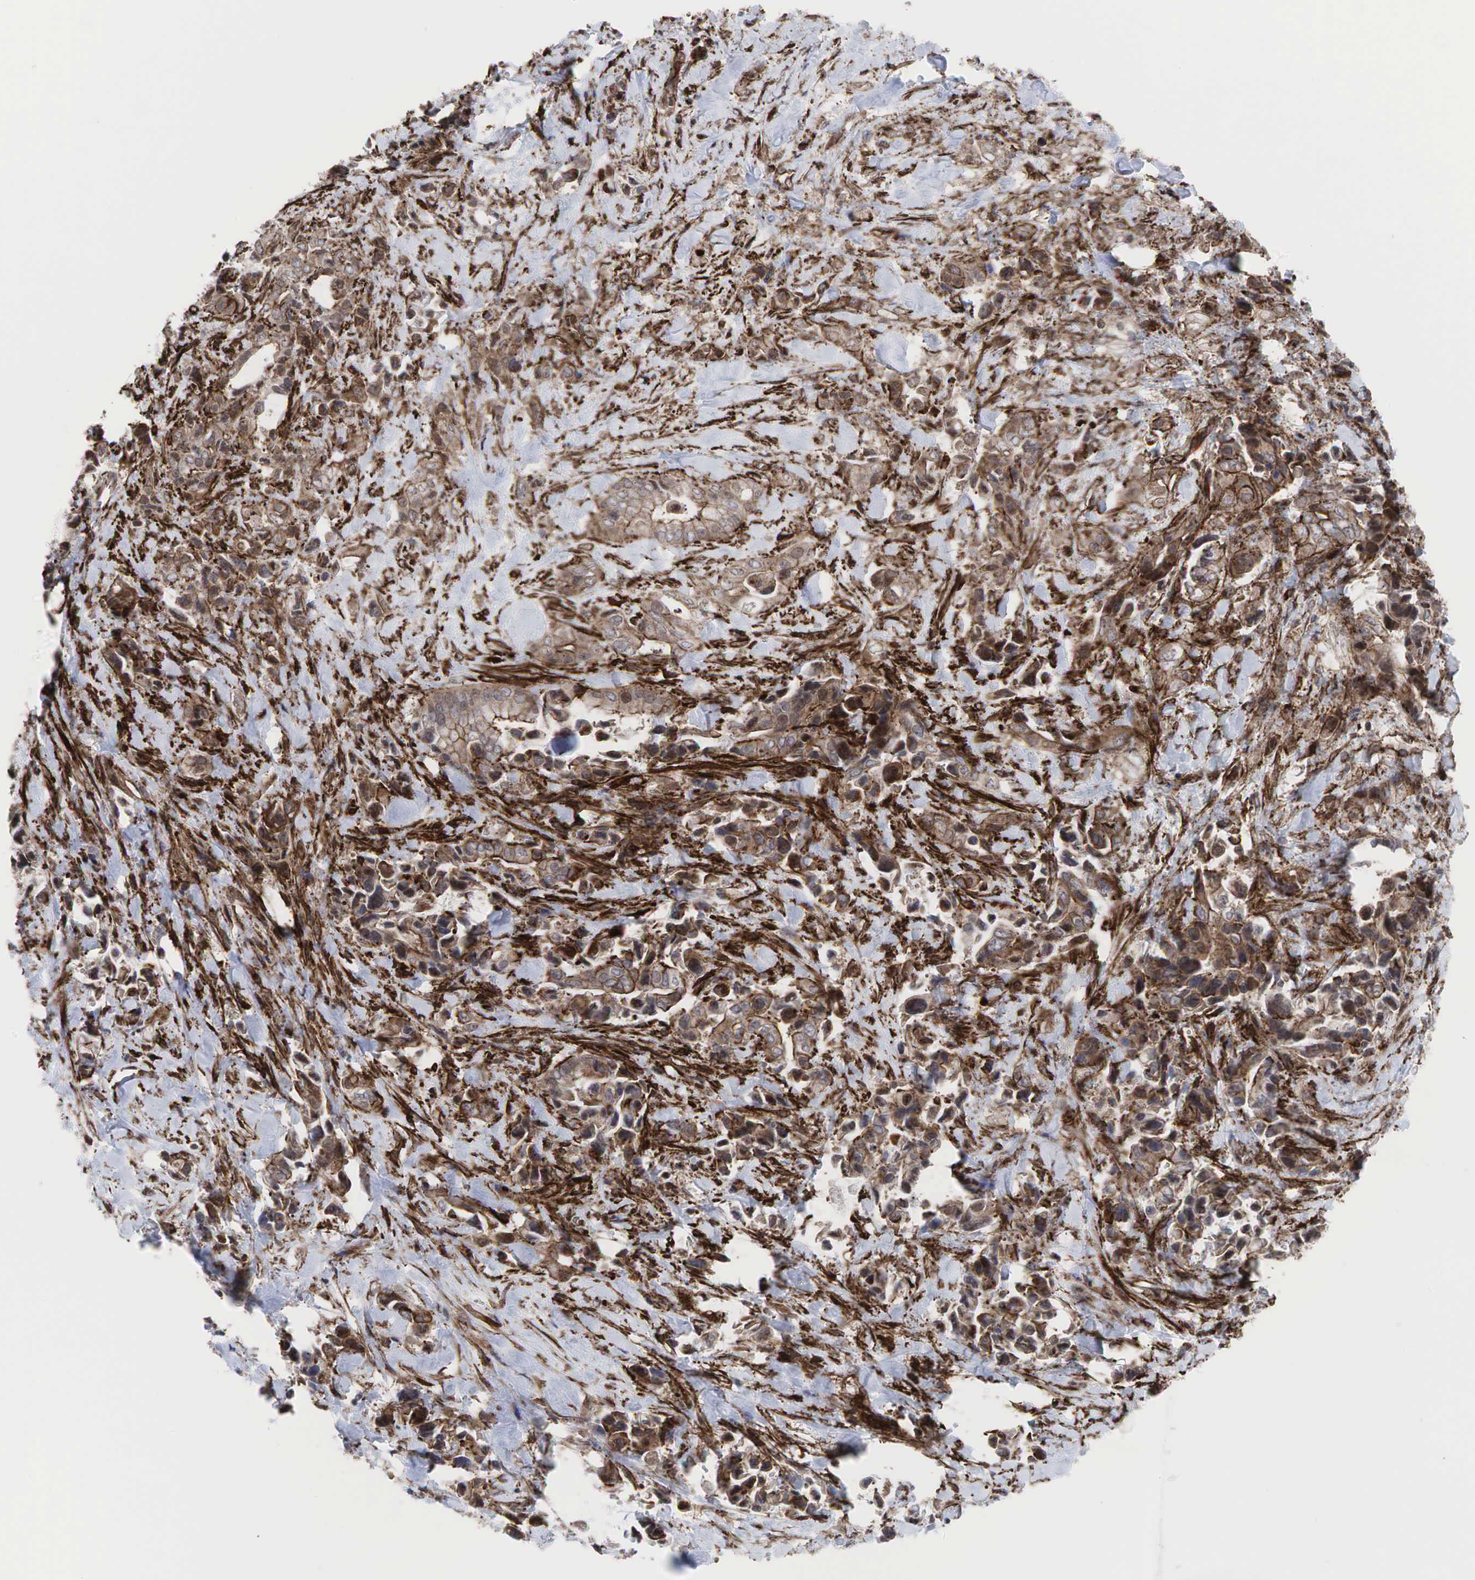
{"staining": {"intensity": "weak", "quantity": ">75%", "location": "cytoplasmic/membranous"}, "tissue": "pancreatic cancer", "cell_type": "Tumor cells", "image_type": "cancer", "snomed": [{"axis": "morphology", "description": "Adenocarcinoma, NOS"}, {"axis": "topography", "description": "Pancreas"}], "caption": "DAB immunohistochemical staining of pancreatic cancer shows weak cytoplasmic/membranous protein staining in approximately >75% of tumor cells. (Stains: DAB (3,3'-diaminobenzidine) in brown, nuclei in blue, Microscopy: brightfield microscopy at high magnification).", "gene": "GPRASP1", "patient": {"sex": "male", "age": 69}}